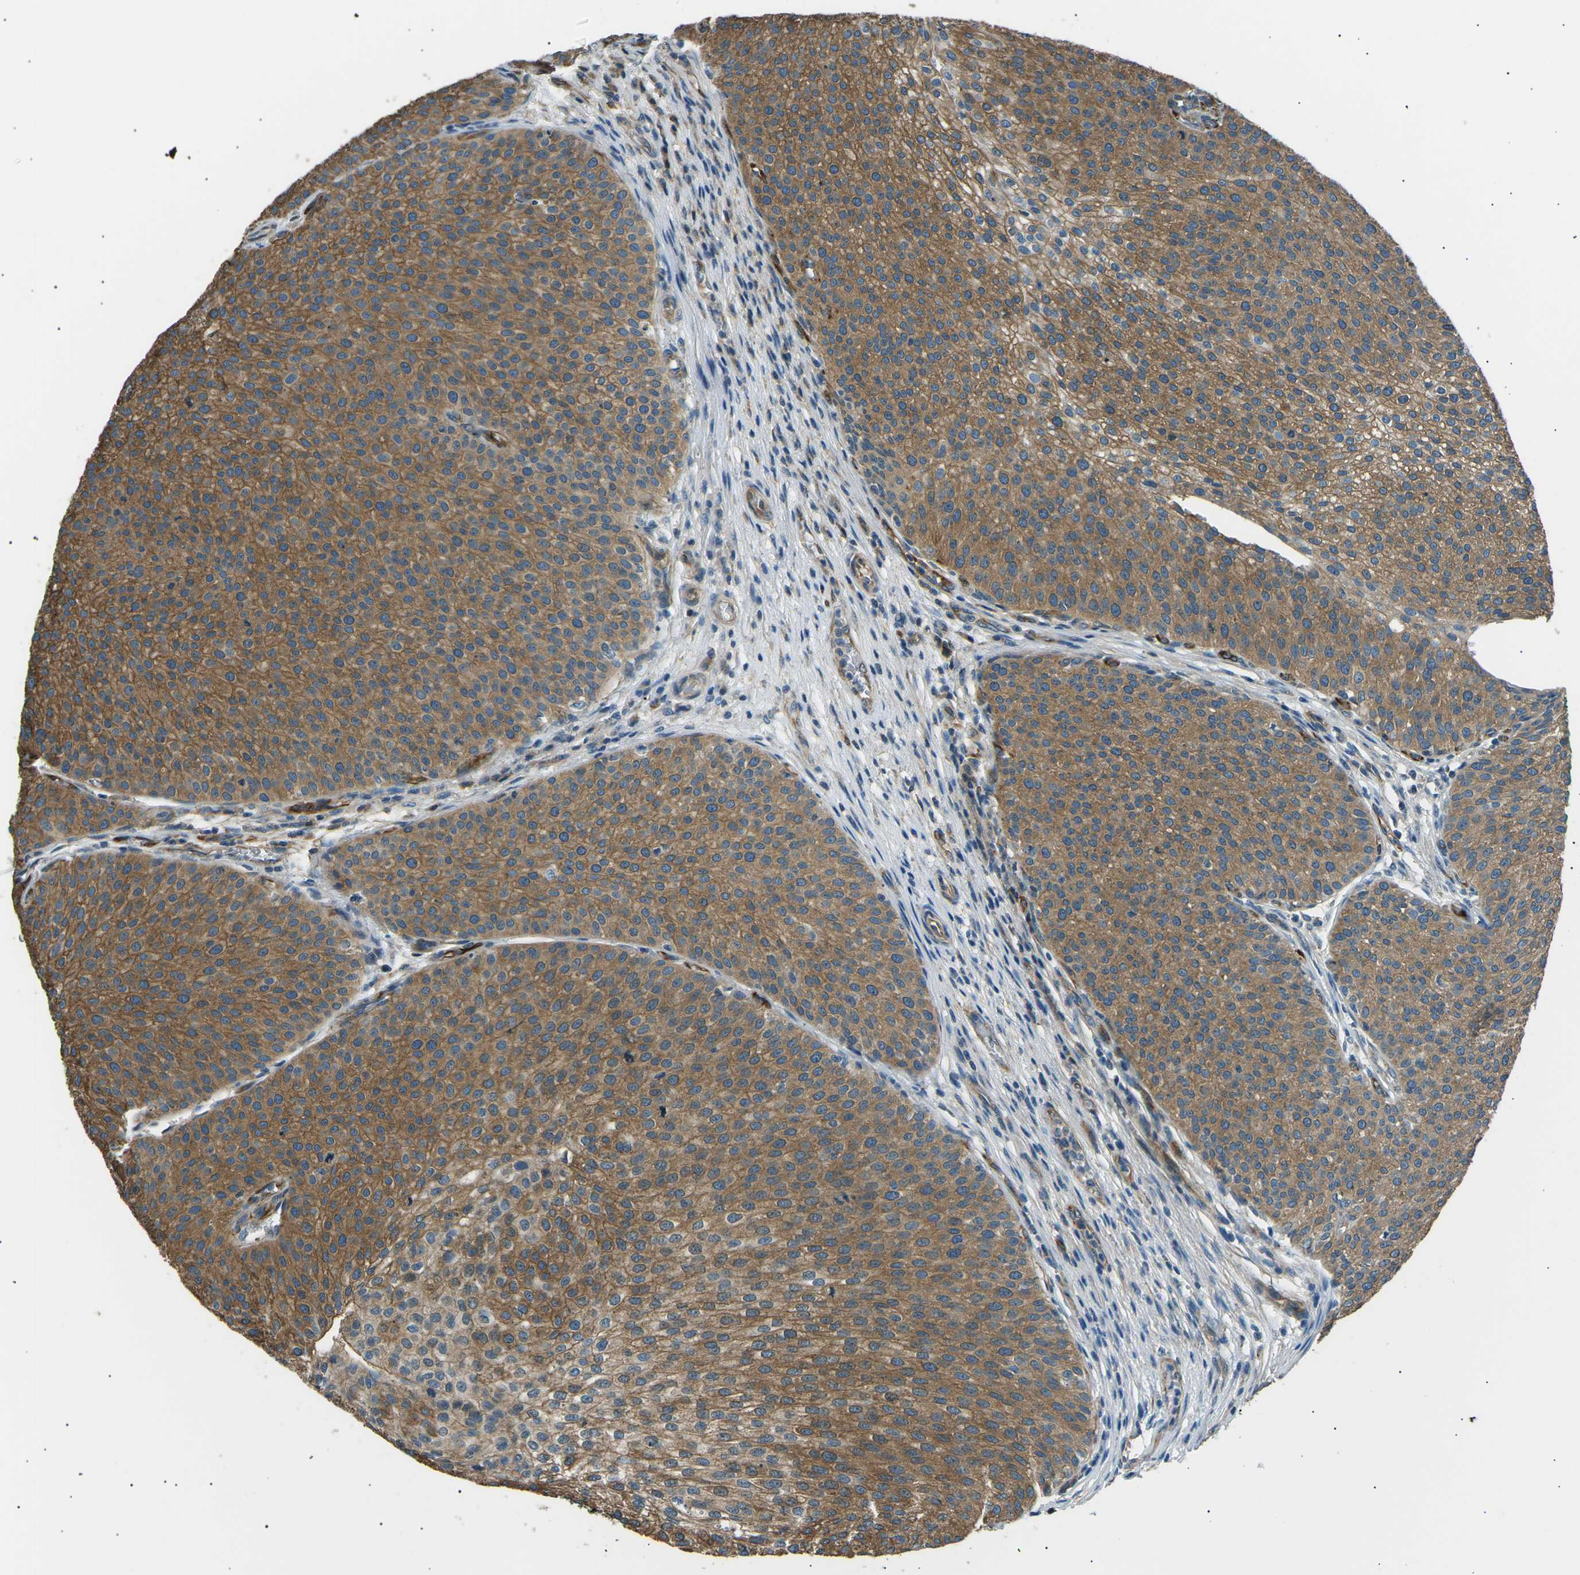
{"staining": {"intensity": "moderate", "quantity": ">75%", "location": "cytoplasmic/membranous"}, "tissue": "urothelial cancer", "cell_type": "Tumor cells", "image_type": "cancer", "snomed": [{"axis": "morphology", "description": "Urothelial carcinoma, Low grade"}, {"axis": "topography", "description": "Smooth muscle"}, {"axis": "topography", "description": "Urinary bladder"}], "caption": "Tumor cells display moderate cytoplasmic/membranous staining in about >75% of cells in urothelial cancer.", "gene": "SLK", "patient": {"sex": "male", "age": 60}}